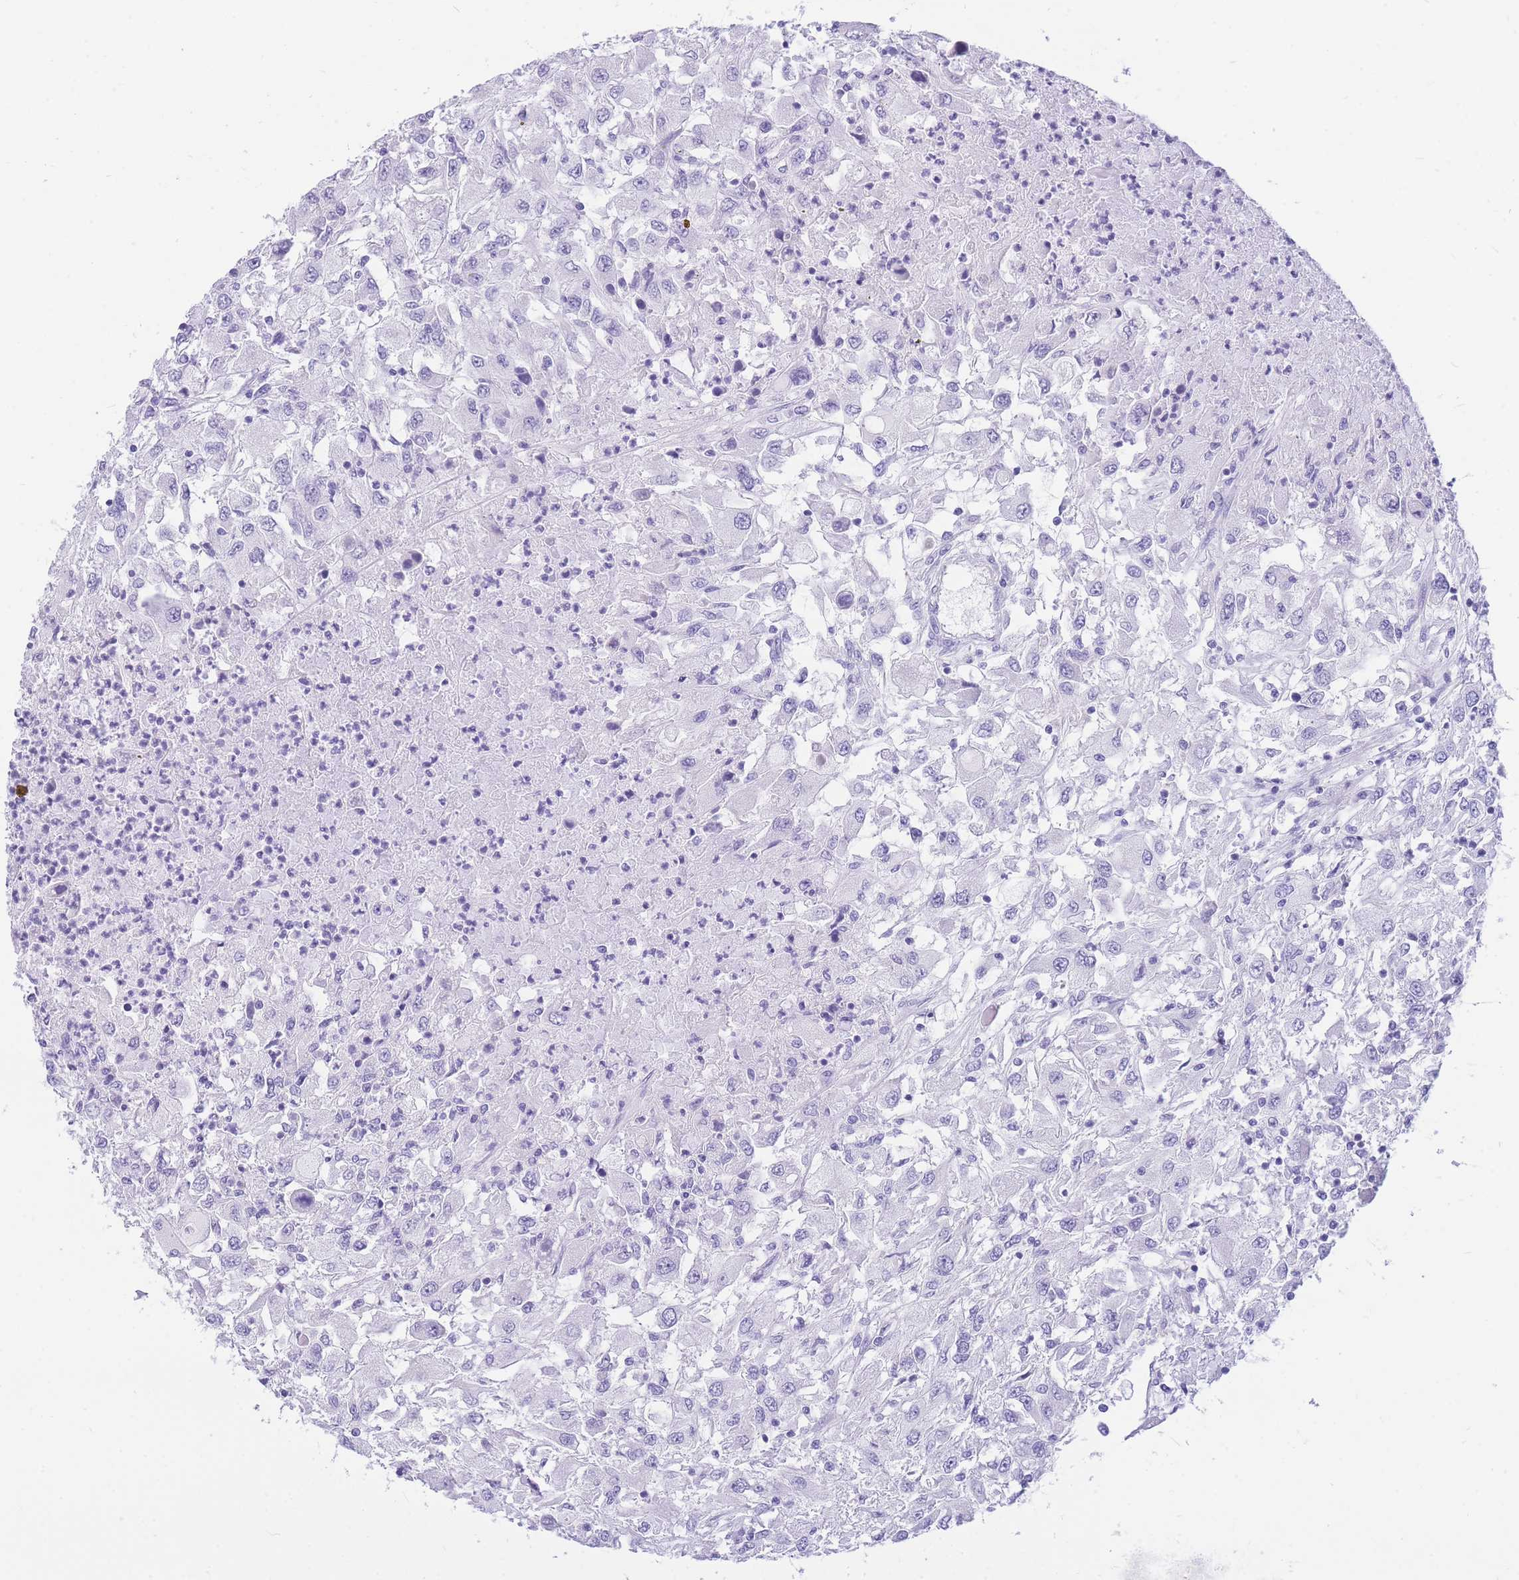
{"staining": {"intensity": "negative", "quantity": "none", "location": "none"}, "tissue": "renal cancer", "cell_type": "Tumor cells", "image_type": "cancer", "snomed": [{"axis": "morphology", "description": "Adenocarcinoma, NOS"}, {"axis": "topography", "description": "Kidney"}], "caption": "Image shows no significant protein positivity in tumor cells of renal cancer (adenocarcinoma). The staining is performed using DAB (3,3'-diaminobenzidine) brown chromogen with nuclei counter-stained in using hematoxylin.", "gene": "ZNF311", "patient": {"sex": "female", "age": 67}}